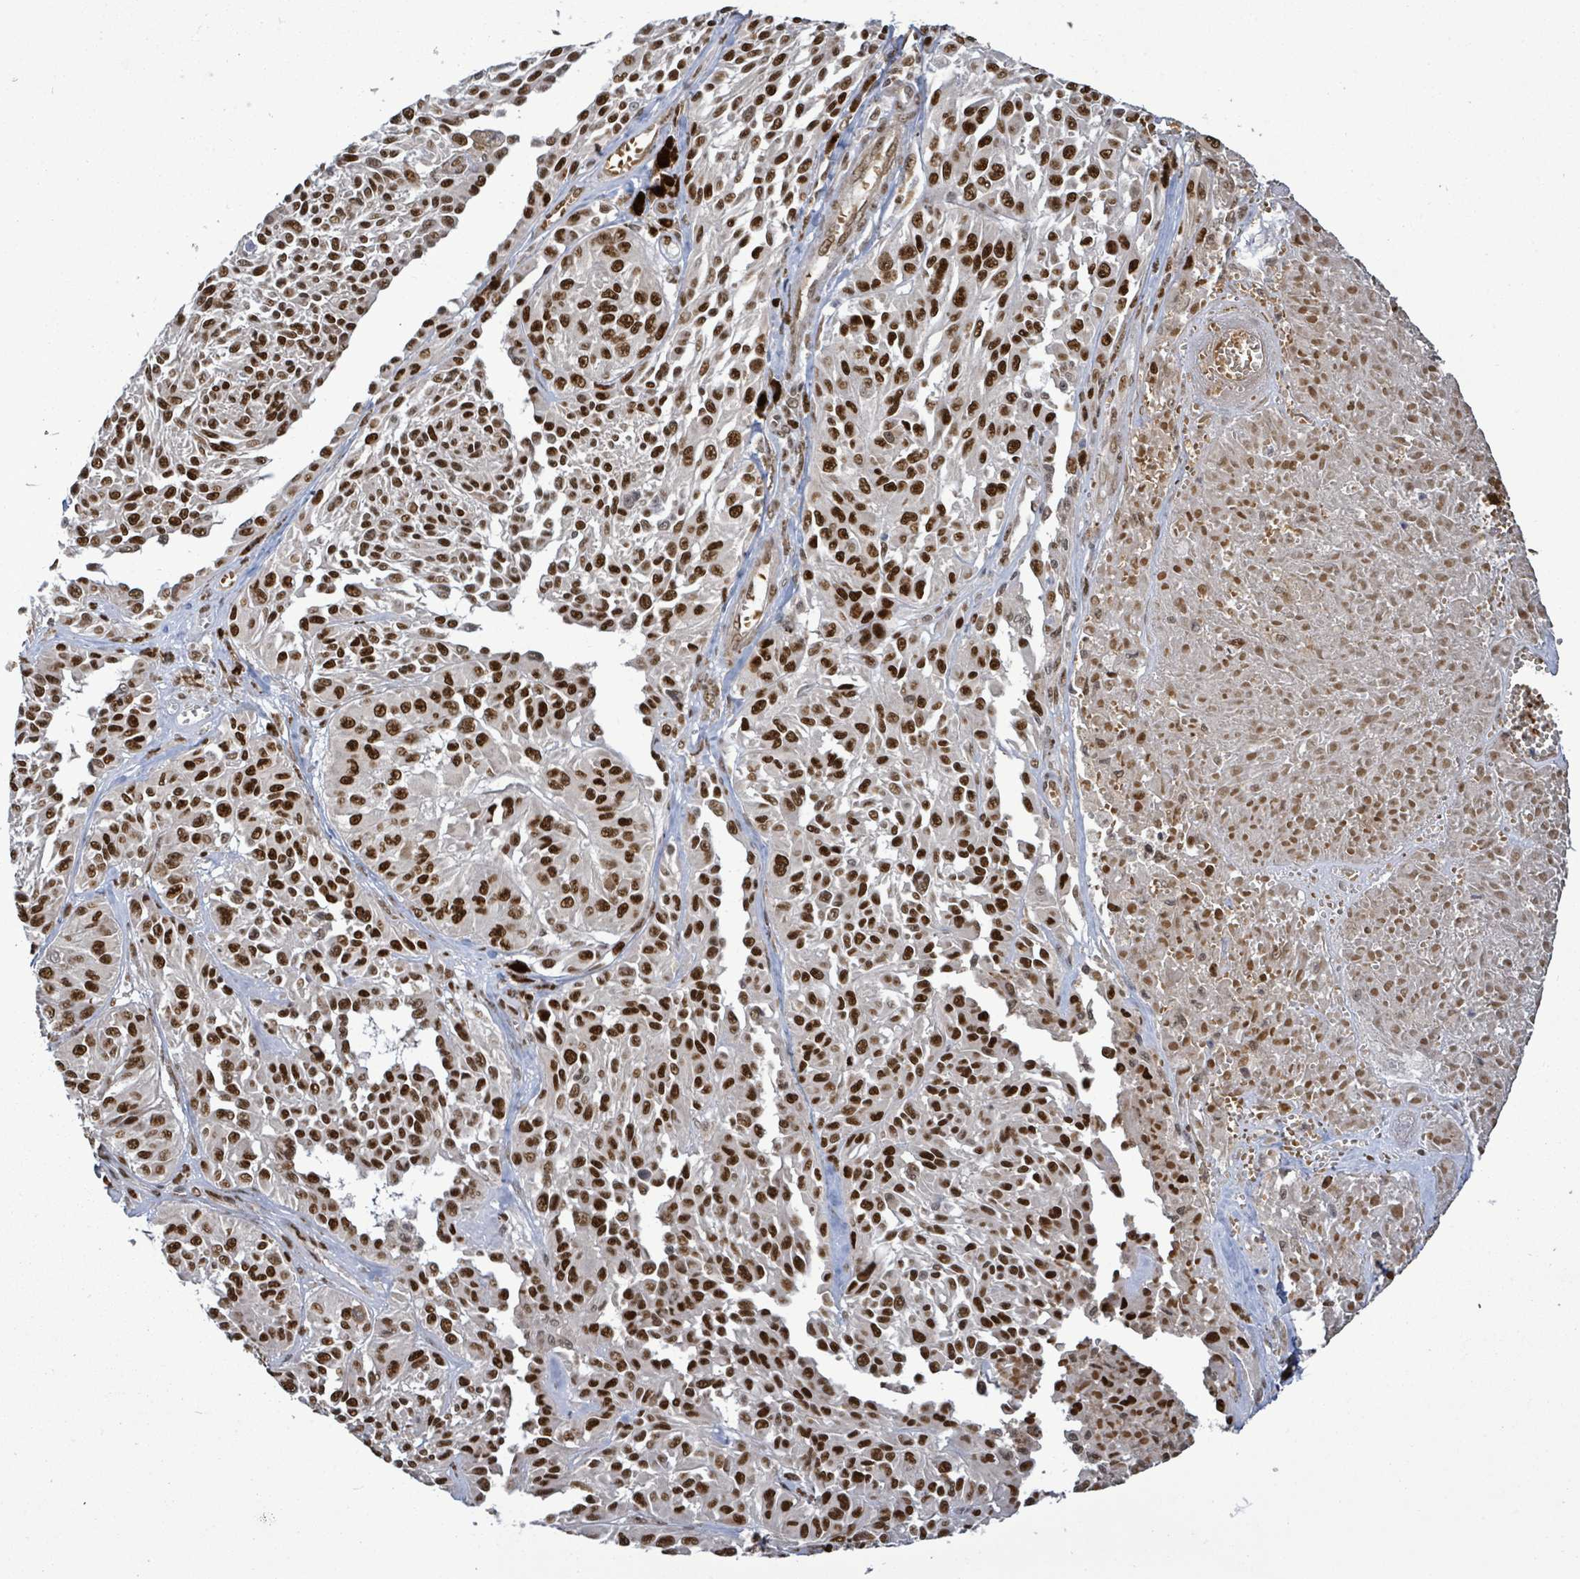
{"staining": {"intensity": "strong", "quantity": ">75%", "location": "nuclear"}, "tissue": "melanoma", "cell_type": "Tumor cells", "image_type": "cancer", "snomed": [{"axis": "morphology", "description": "Malignant melanoma, NOS"}, {"axis": "topography", "description": "Skin"}], "caption": "DAB immunohistochemical staining of malignant melanoma shows strong nuclear protein expression in about >75% of tumor cells. (IHC, brightfield microscopy, high magnification).", "gene": "PATZ1", "patient": {"sex": "male", "age": 94}}